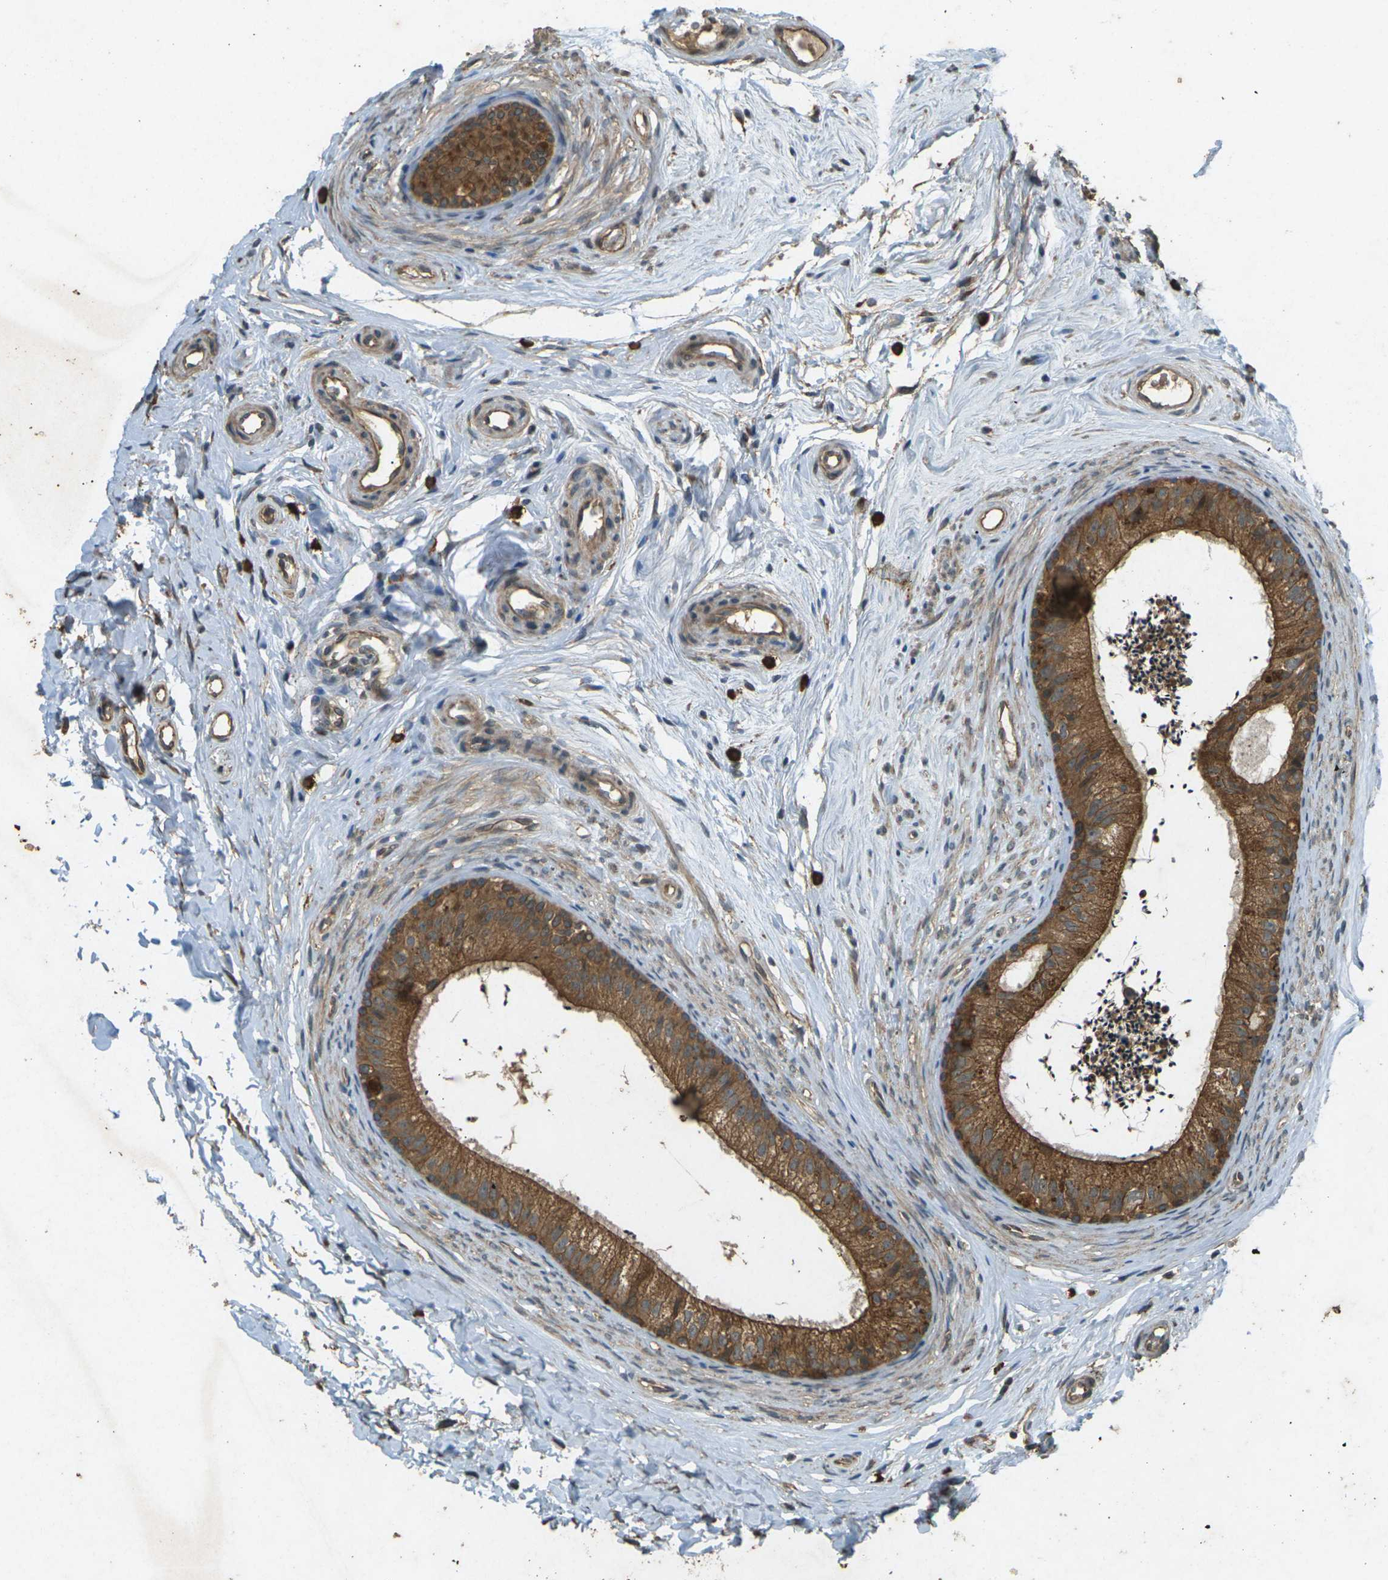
{"staining": {"intensity": "strong", "quantity": ">75%", "location": "cytoplasmic/membranous"}, "tissue": "epididymis", "cell_type": "Glandular cells", "image_type": "normal", "snomed": [{"axis": "morphology", "description": "Normal tissue, NOS"}, {"axis": "topography", "description": "Epididymis"}], "caption": "This is a micrograph of immunohistochemistry staining of benign epididymis, which shows strong expression in the cytoplasmic/membranous of glandular cells.", "gene": "TAP1", "patient": {"sex": "male", "age": 56}}